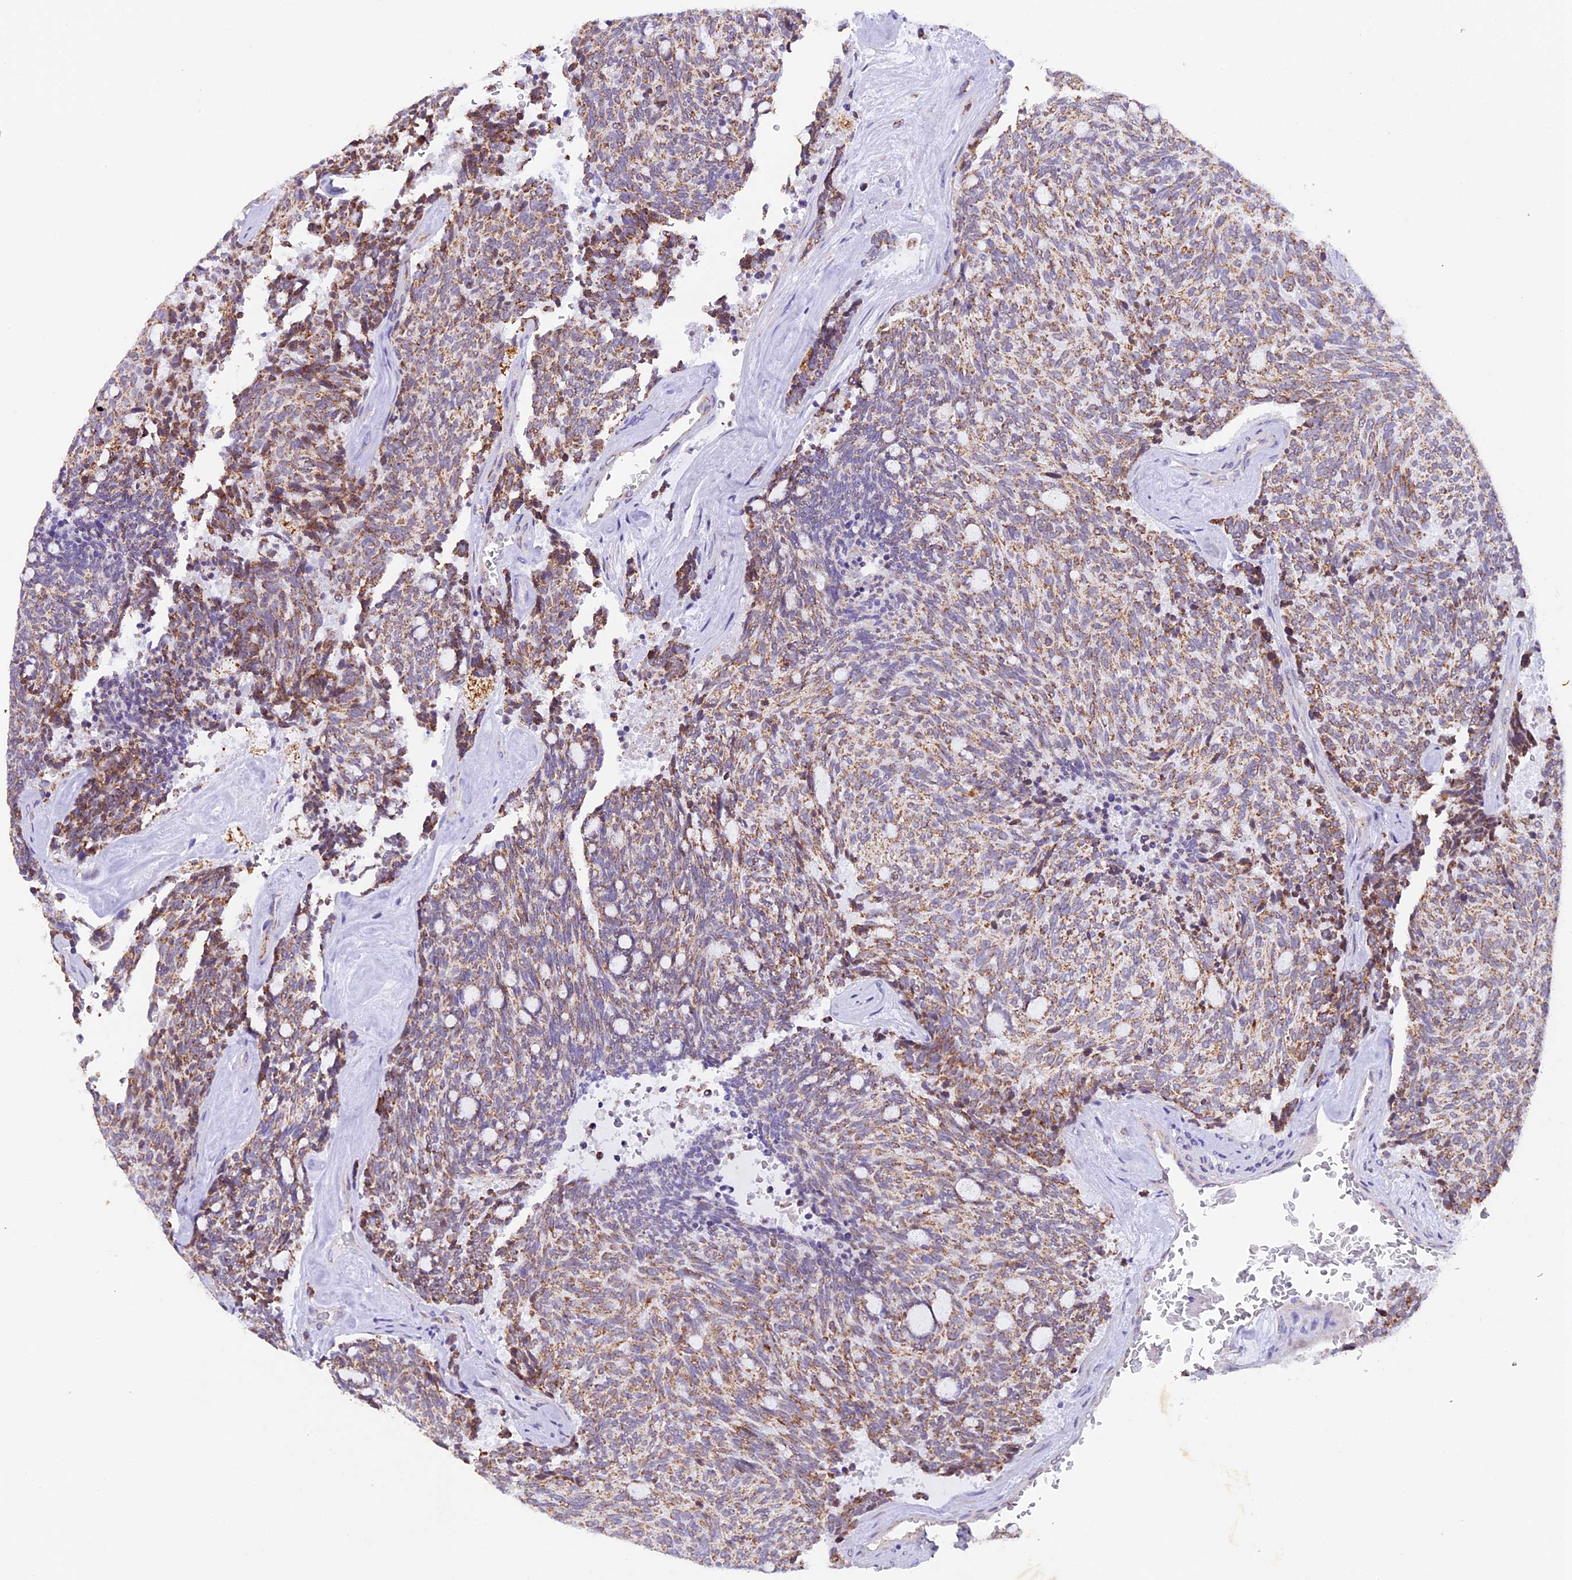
{"staining": {"intensity": "moderate", "quantity": ">75%", "location": "cytoplasmic/membranous"}, "tissue": "carcinoid", "cell_type": "Tumor cells", "image_type": "cancer", "snomed": [{"axis": "morphology", "description": "Carcinoid, malignant, NOS"}, {"axis": "topography", "description": "Pancreas"}], "caption": "A histopathology image of carcinoid stained for a protein displays moderate cytoplasmic/membranous brown staining in tumor cells. The protein is shown in brown color, while the nuclei are stained blue.", "gene": "TFAM", "patient": {"sex": "female", "age": 54}}